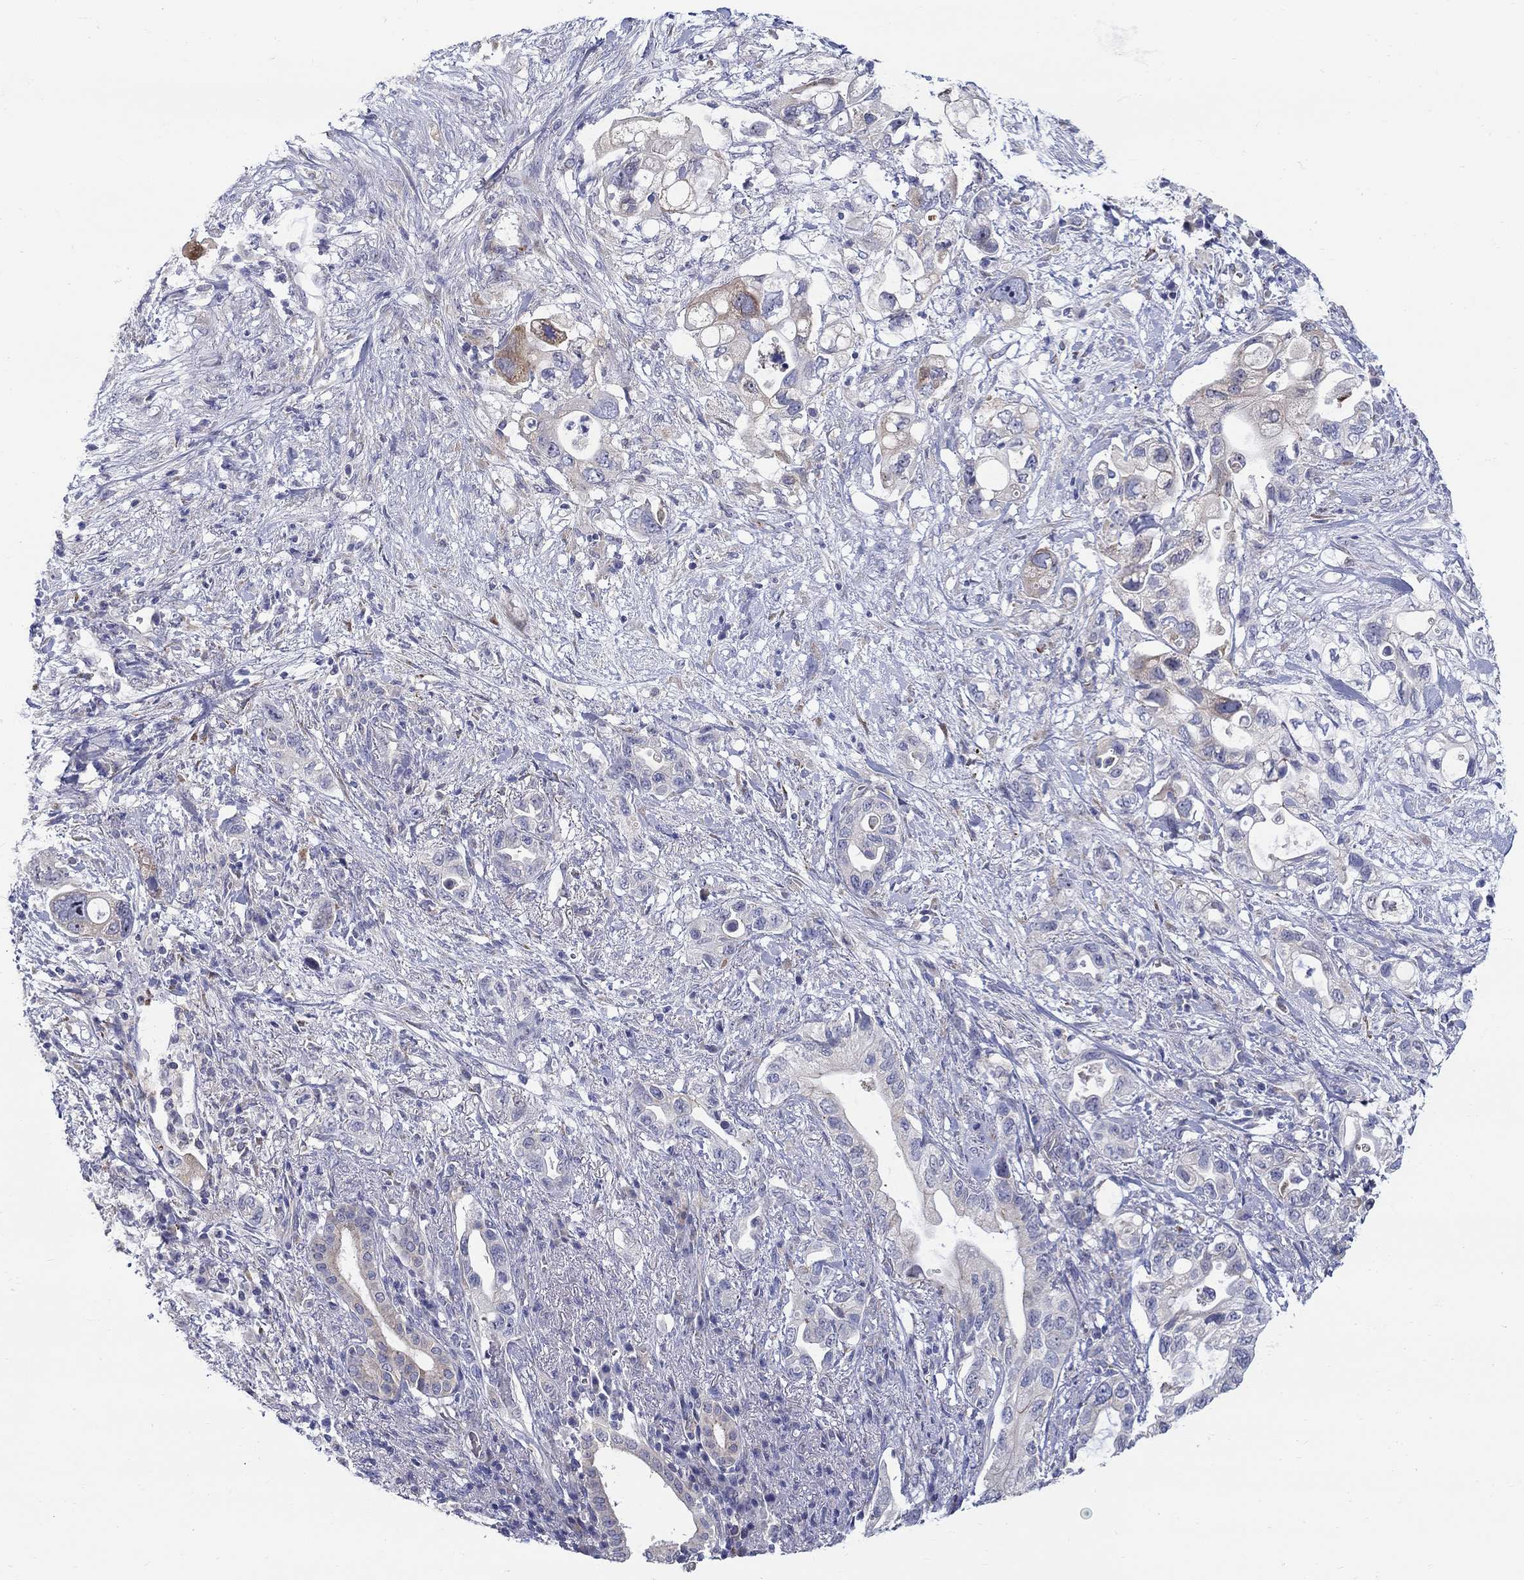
{"staining": {"intensity": "strong", "quantity": "<25%", "location": "cytoplasmic/membranous"}, "tissue": "pancreatic cancer", "cell_type": "Tumor cells", "image_type": "cancer", "snomed": [{"axis": "morphology", "description": "Adenocarcinoma, NOS"}, {"axis": "topography", "description": "Pancreas"}], "caption": "IHC of human pancreatic cancer displays medium levels of strong cytoplasmic/membranous staining in approximately <25% of tumor cells.", "gene": "QRFPR", "patient": {"sex": "female", "age": 72}}